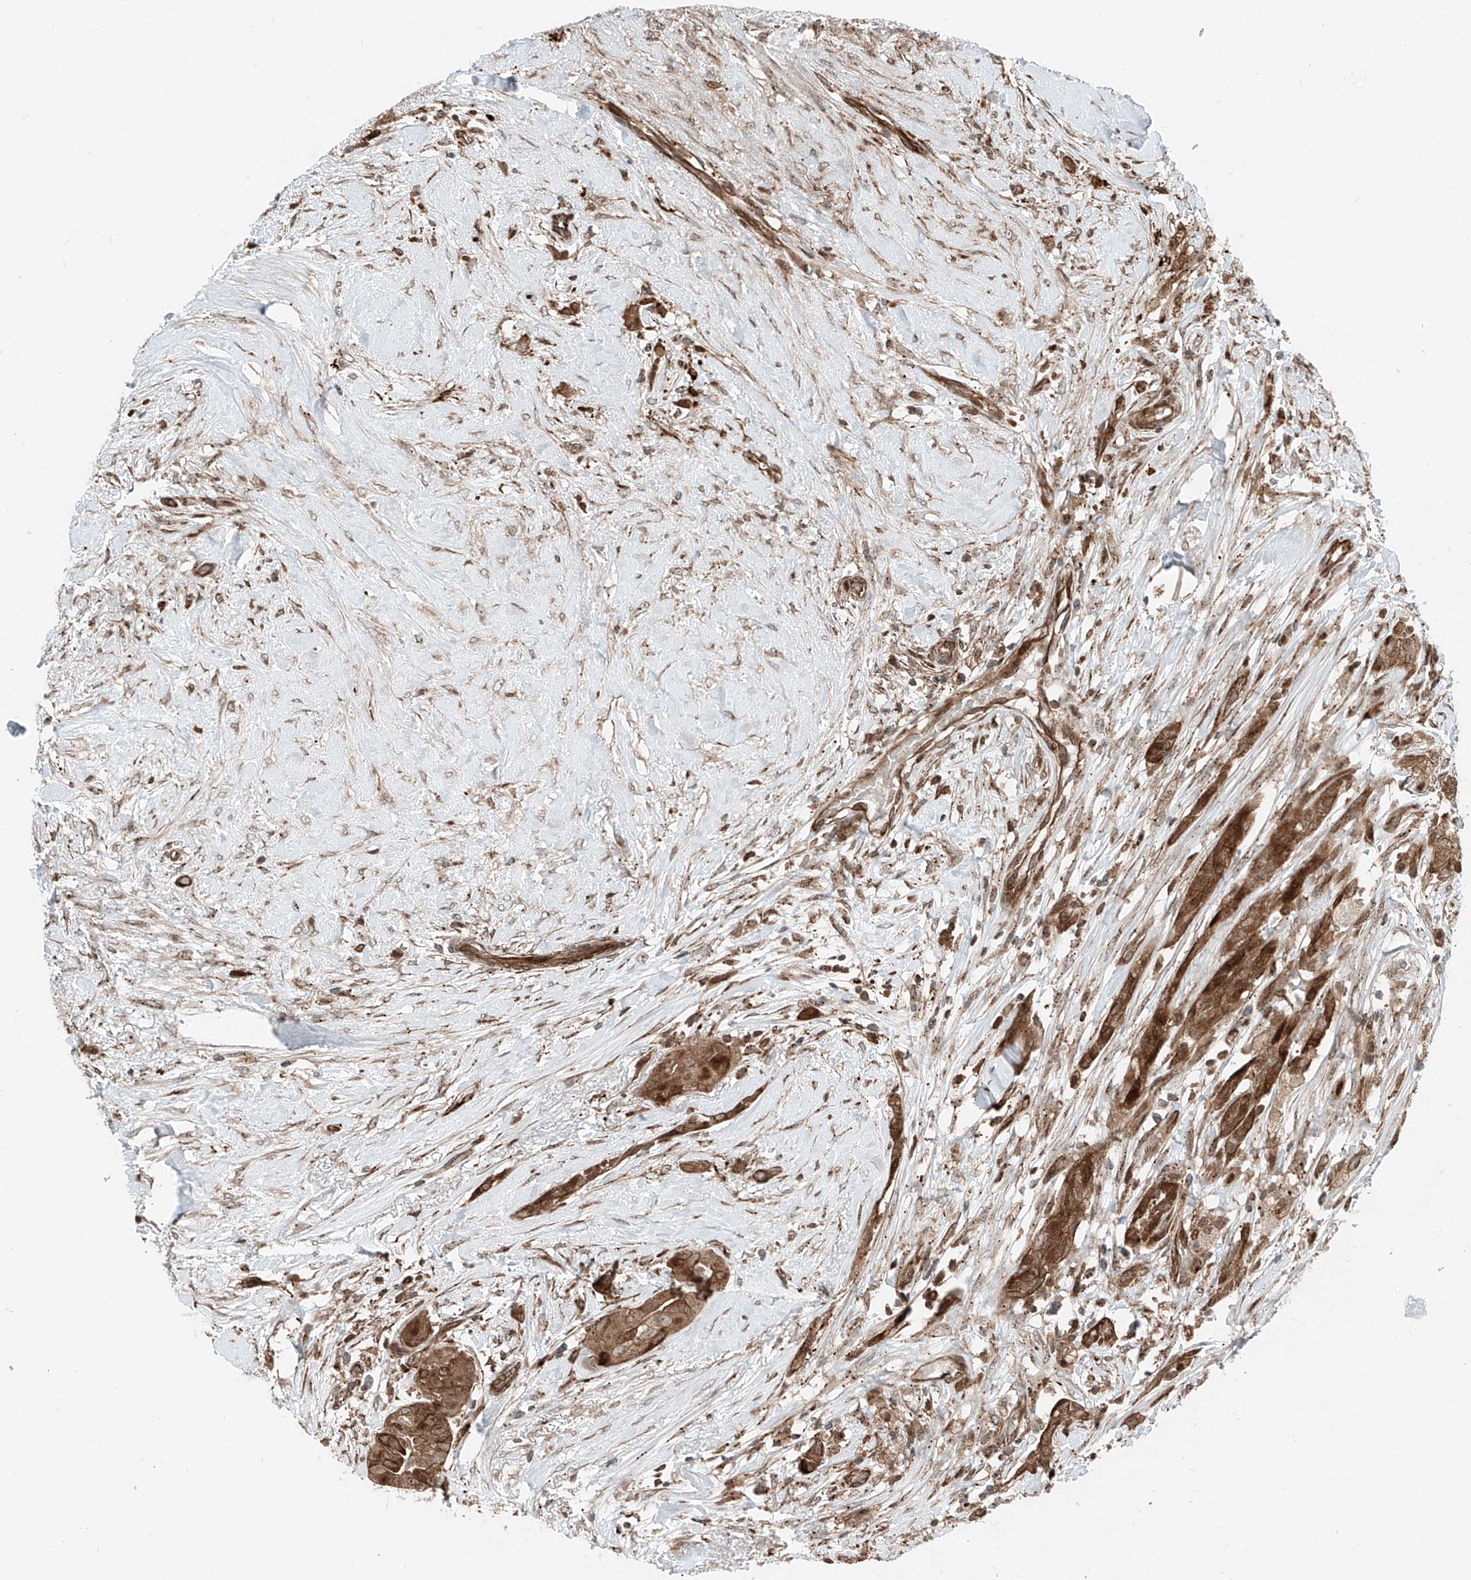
{"staining": {"intensity": "moderate", "quantity": ">75%", "location": "cytoplasmic/membranous"}, "tissue": "thyroid cancer", "cell_type": "Tumor cells", "image_type": "cancer", "snomed": [{"axis": "morphology", "description": "Papillary adenocarcinoma, NOS"}, {"axis": "topography", "description": "Thyroid gland"}], "caption": "Moderate cytoplasmic/membranous positivity is seen in approximately >75% of tumor cells in thyroid papillary adenocarcinoma.", "gene": "USP48", "patient": {"sex": "female", "age": 59}}